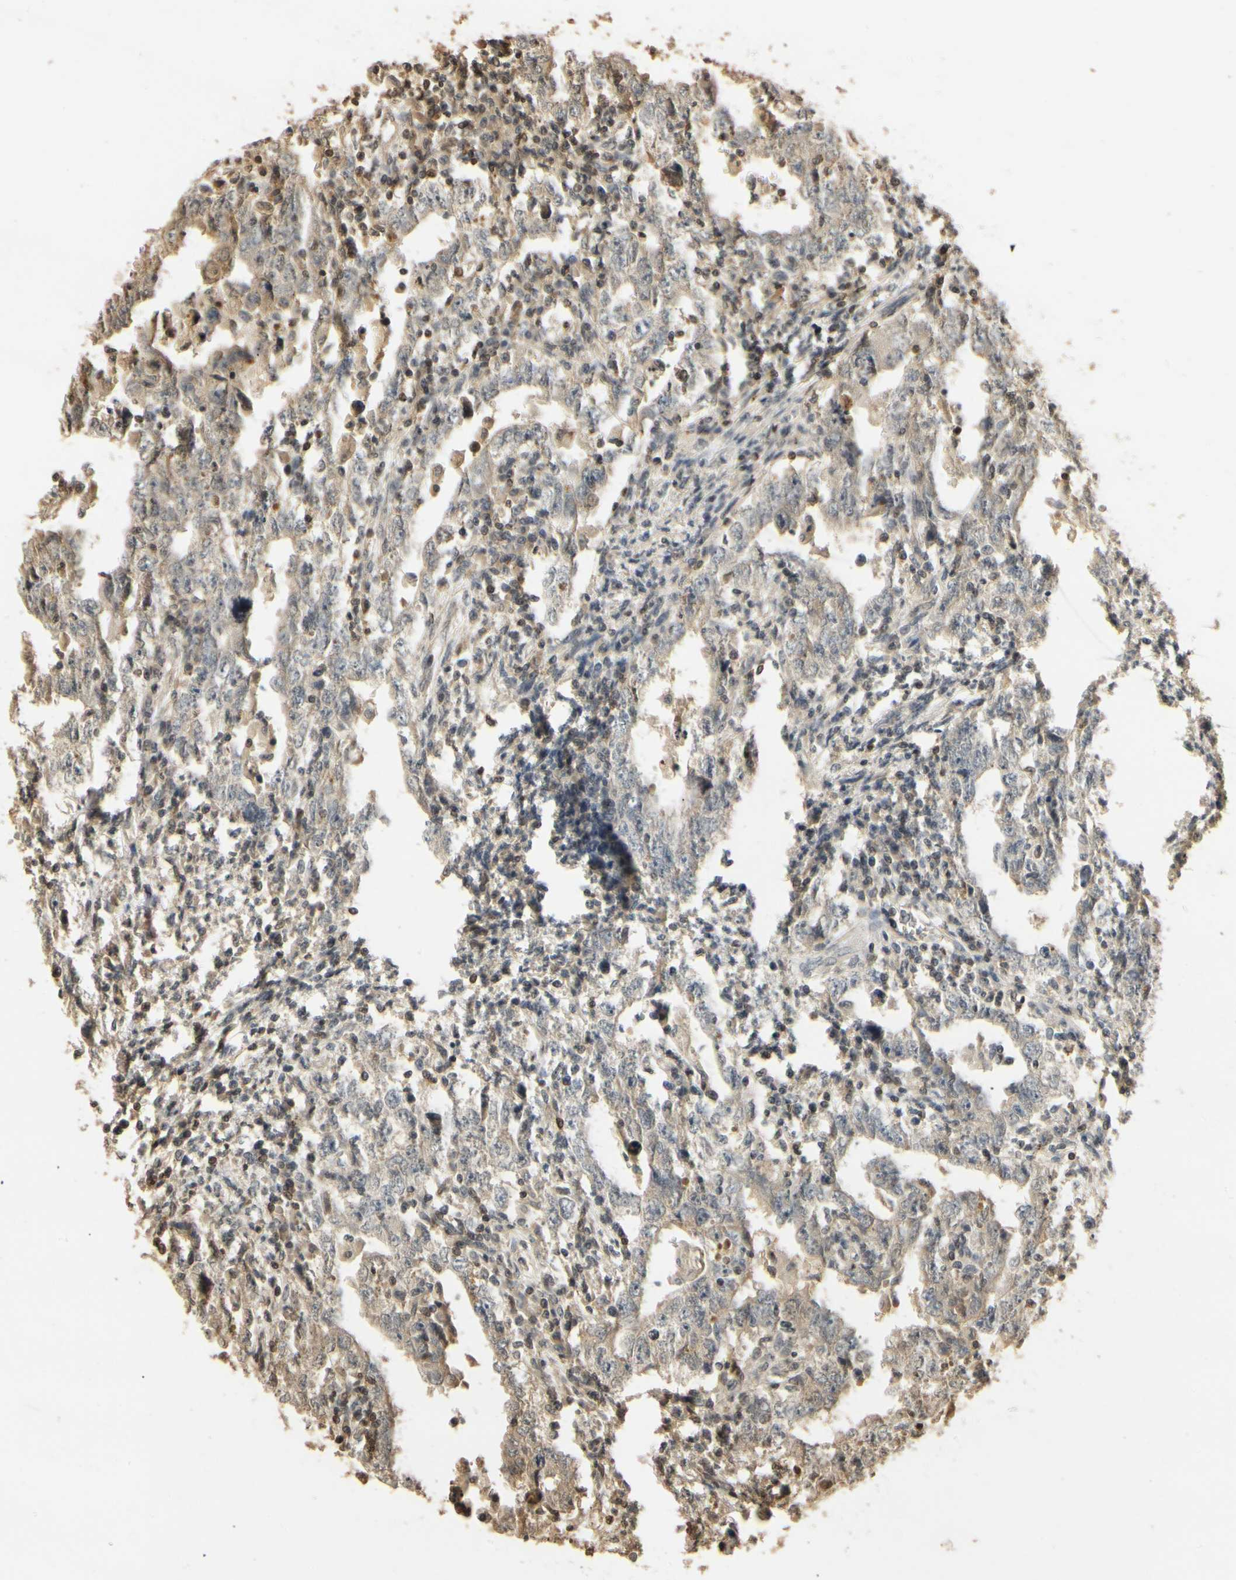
{"staining": {"intensity": "weak", "quantity": ">75%", "location": "cytoplasmic/membranous"}, "tissue": "testis cancer", "cell_type": "Tumor cells", "image_type": "cancer", "snomed": [{"axis": "morphology", "description": "Carcinoma, Embryonal, NOS"}, {"axis": "topography", "description": "Testis"}], "caption": "Immunohistochemical staining of human embryonal carcinoma (testis) shows low levels of weak cytoplasmic/membranous protein staining in about >75% of tumor cells. (DAB (3,3'-diaminobenzidine) = brown stain, brightfield microscopy at high magnification).", "gene": "SOD1", "patient": {"sex": "male", "age": 26}}